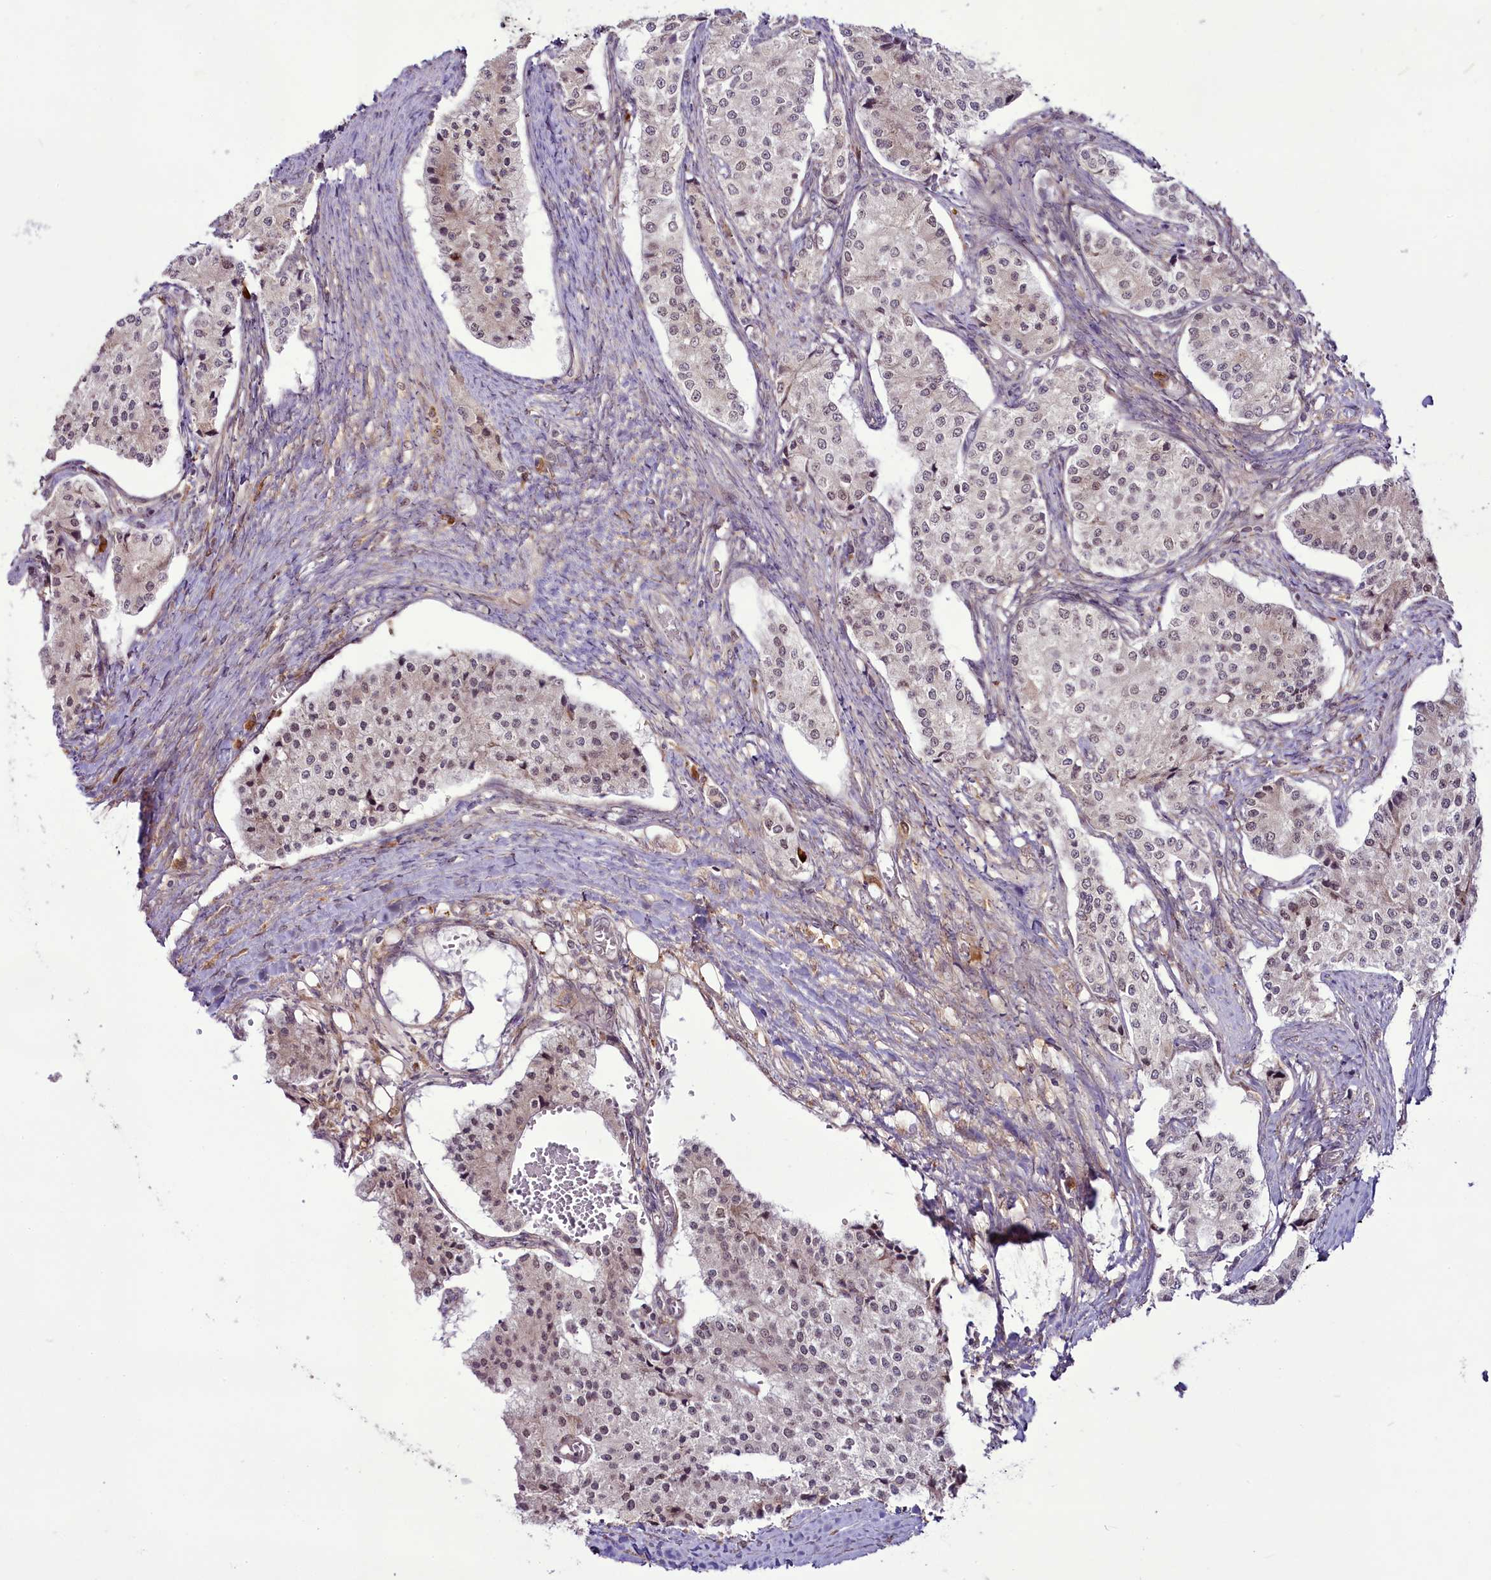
{"staining": {"intensity": "weak", "quantity": "25%-75%", "location": "nuclear"}, "tissue": "carcinoid", "cell_type": "Tumor cells", "image_type": "cancer", "snomed": [{"axis": "morphology", "description": "Carcinoid, malignant, NOS"}, {"axis": "topography", "description": "Colon"}], "caption": "Weak nuclear positivity is present in approximately 25%-75% of tumor cells in carcinoid.", "gene": "RSBN1", "patient": {"sex": "female", "age": 52}}